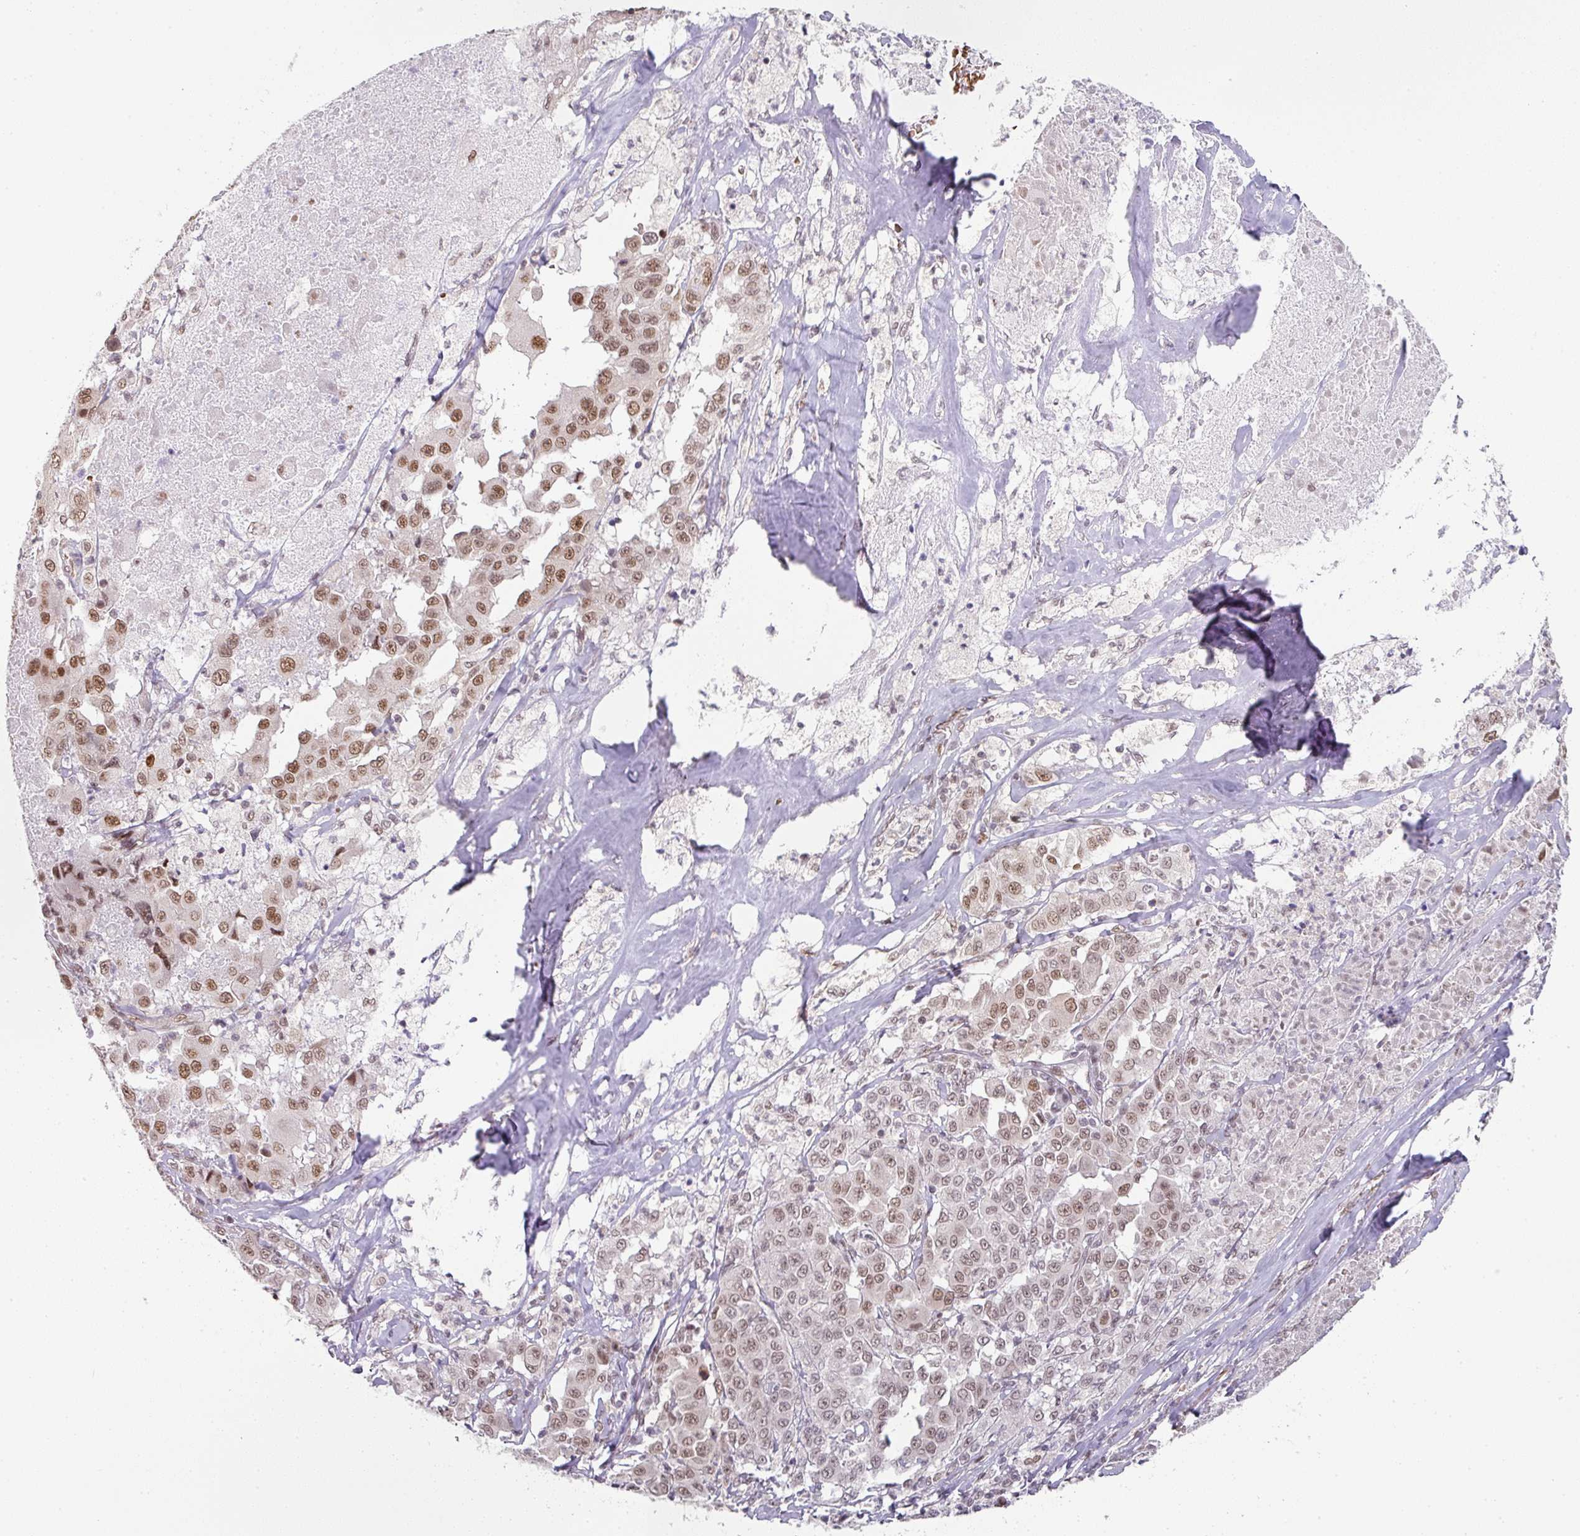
{"staining": {"intensity": "strong", "quantity": "25%-75%", "location": "nuclear"}, "tissue": "melanoma", "cell_type": "Tumor cells", "image_type": "cancer", "snomed": [{"axis": "morphology", "description": "Malignant melanoma, Metastatic site"}, {"axis": "topography", "description": "Lymph node"}], "caption": "Melanoma stained with a brown dye reveals strong nuclear positive staining in approximately 25%-75% of tumor cells.", "gene": "NCOA5", "patient": {"sex": "male", "age": 62}}